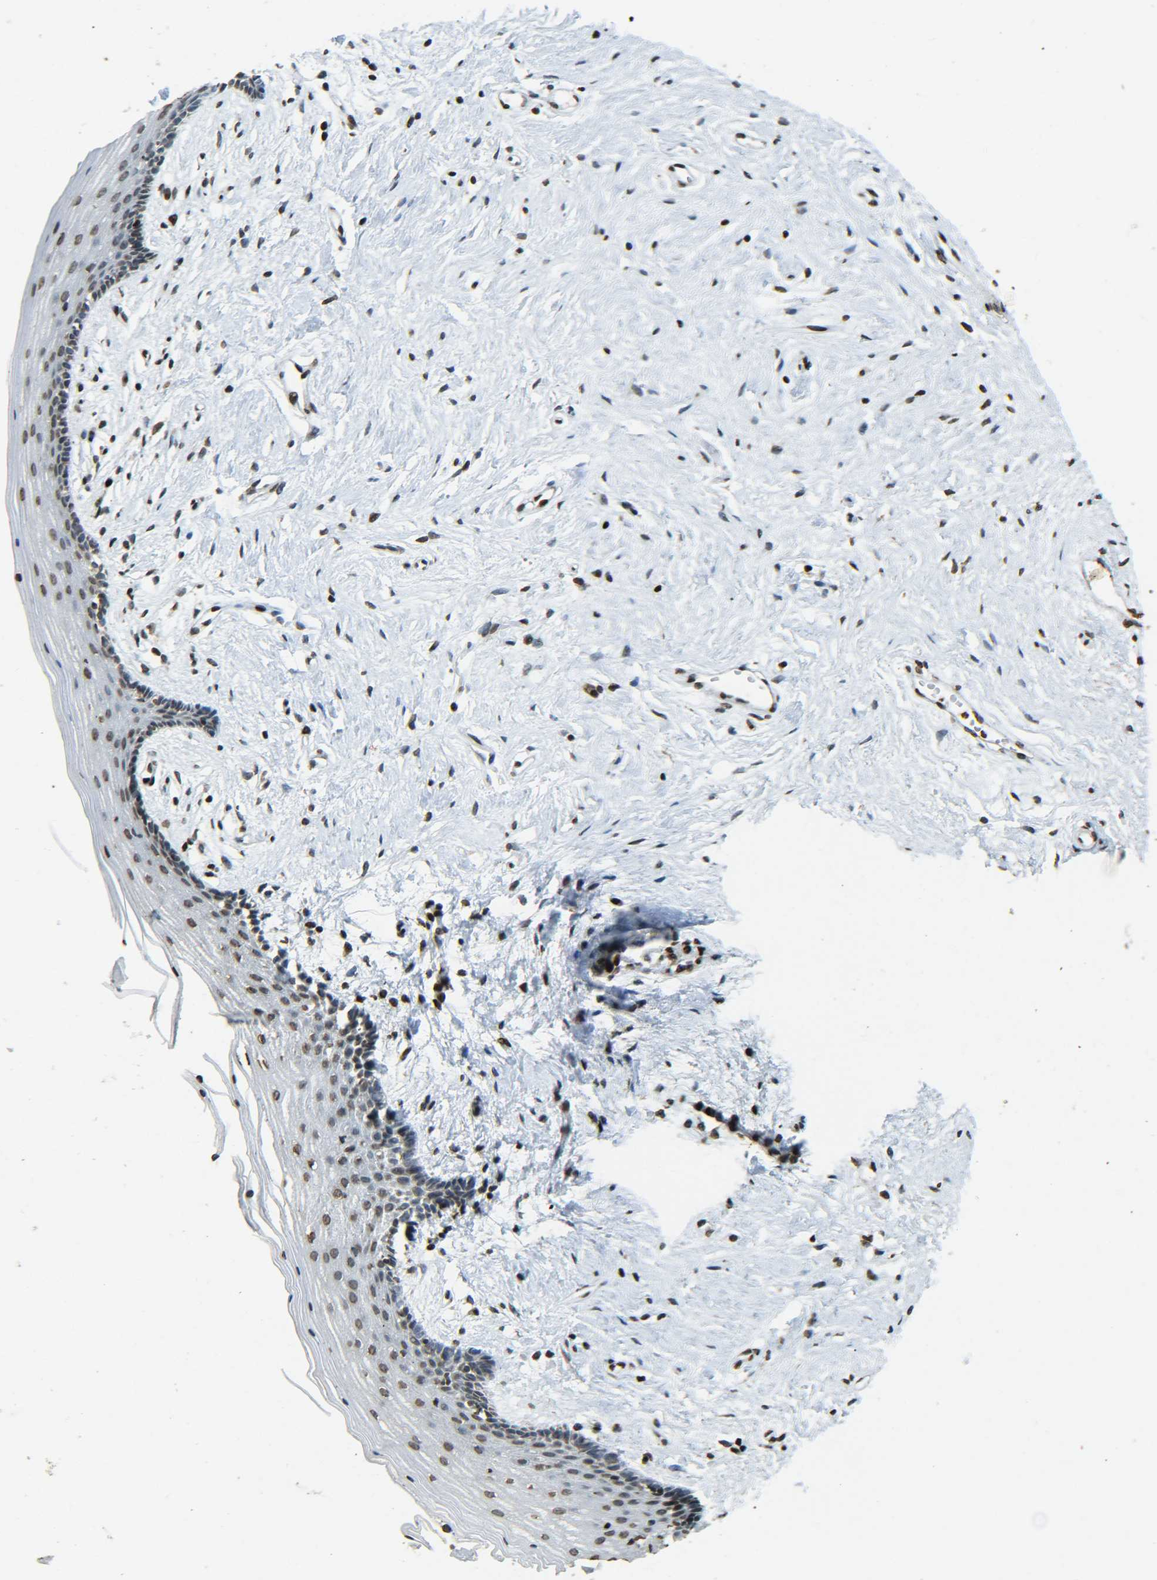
{"staining": {"intensity": "strong", "quantity": "25%-75%", "location": "nuclear"}, "tissue": "vagina", "cell_type": "Squamous epithelial cells", "image_type": "normal", "snomed": [{"axis": "morphology", "description": "Normal tissue, NOS"}, {"axis": "topography", "description": "Vagina"}], "caption": "Protein staining reveals strong nuclear positivity in approximately 25%-75% of squamous epithelial cells in normal vagina.", "gene": "NEUROG2", "patient": {"sex": "female", "age": 44}}